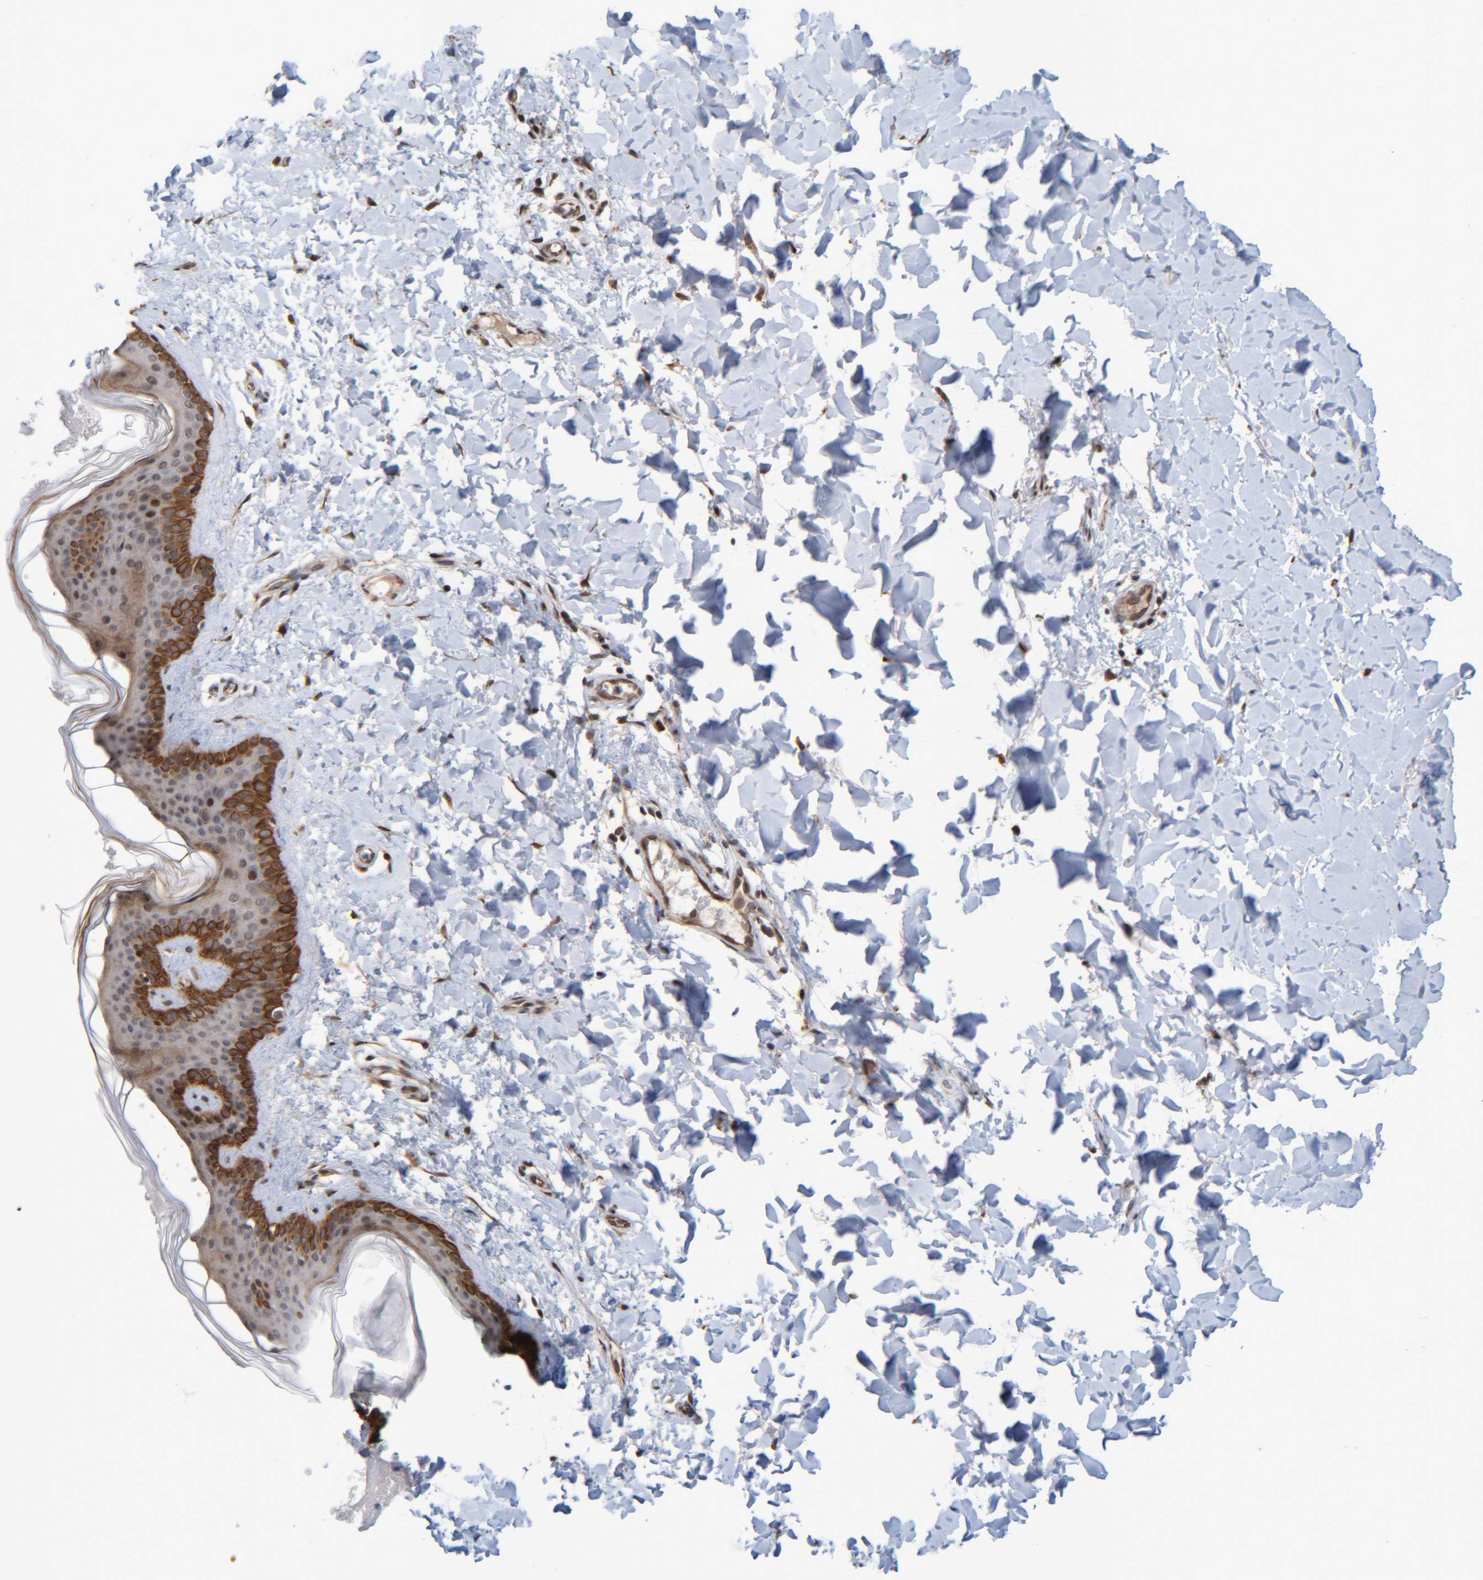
{"staining": {"intensity": "moderate", "quantity": ">75%", "location": "cytoplasmic/membranous"}, "tissue": "skin", "cell_type": "Fibroblasts", "image_type": "normal", "snomed": [{"axis": "morphology", "description": "Normal tissue, NOS"}, {"axis": "topography", "description": "Skin"}], "caption": "Protein expression analysis of unremarkable skin reveals moderate cytoplasmic/membranous expression in about >75% of fibroblasts. (DAB IHC with brightfield microscopy, high magnification).", "gene": "CCDC57", "patient": {"sex": "female", "age": 17}}